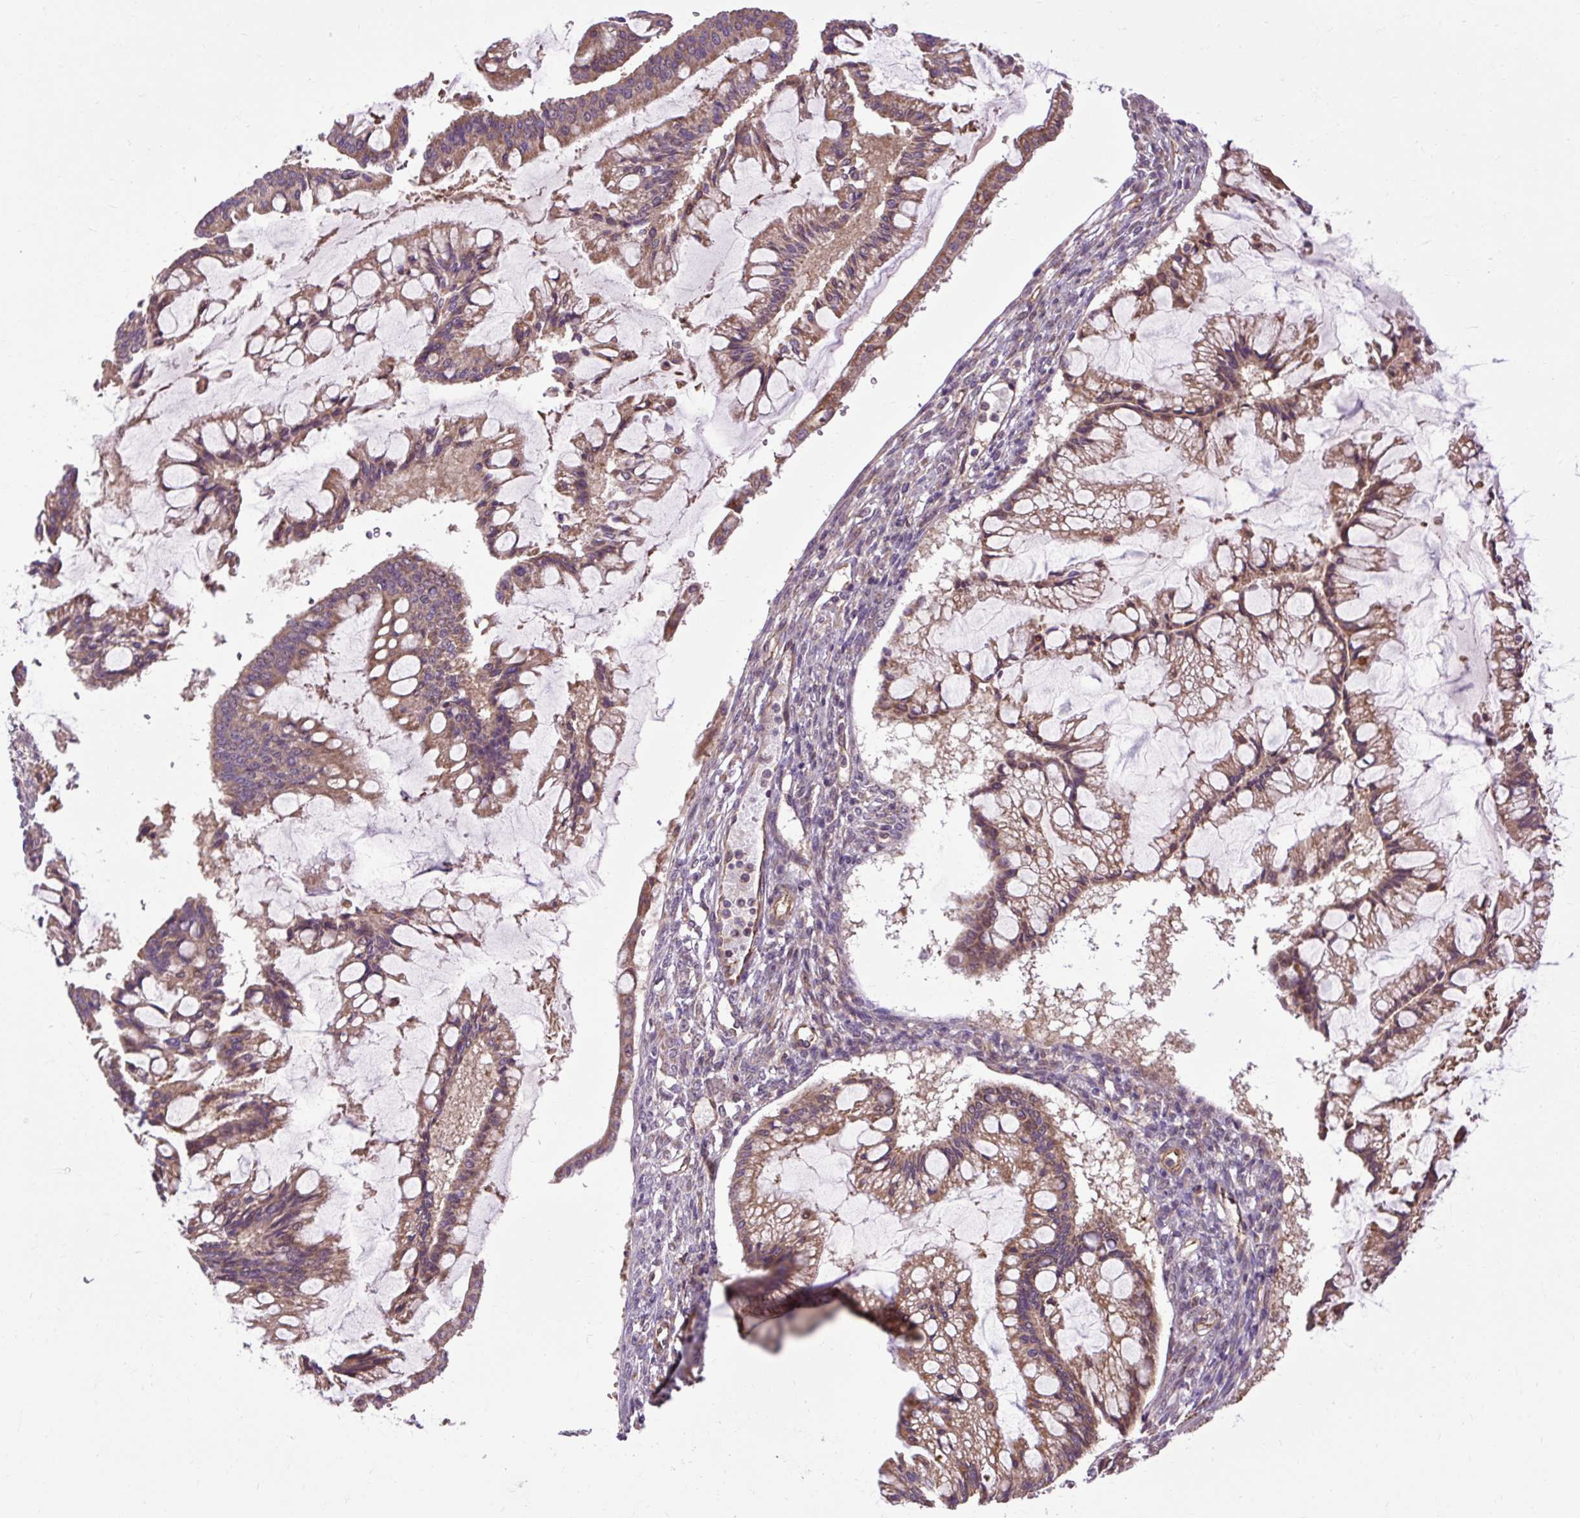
{"staining": {"intensity": "moderate", "quantity": ">75%", "location": "cytoplasmic/membranous"}, "tissue": "ovarian cancer", "cell_type": "Tumor cells", "image_type": "cancer", "snomed": [{"axis": "morphology", "description": "Cystadenocarcinoma, mucinous, NOS"}, {"axis": "topography", "description": "Ovary"}], "caption": "A photomicrograph of ovarian cancer stained for a protein demonstrates moderate cytoplasmic/membranous brown staining in tumor cells.", "gene": "FLRT1", "patient": {"sex": "female", "age": 73}}